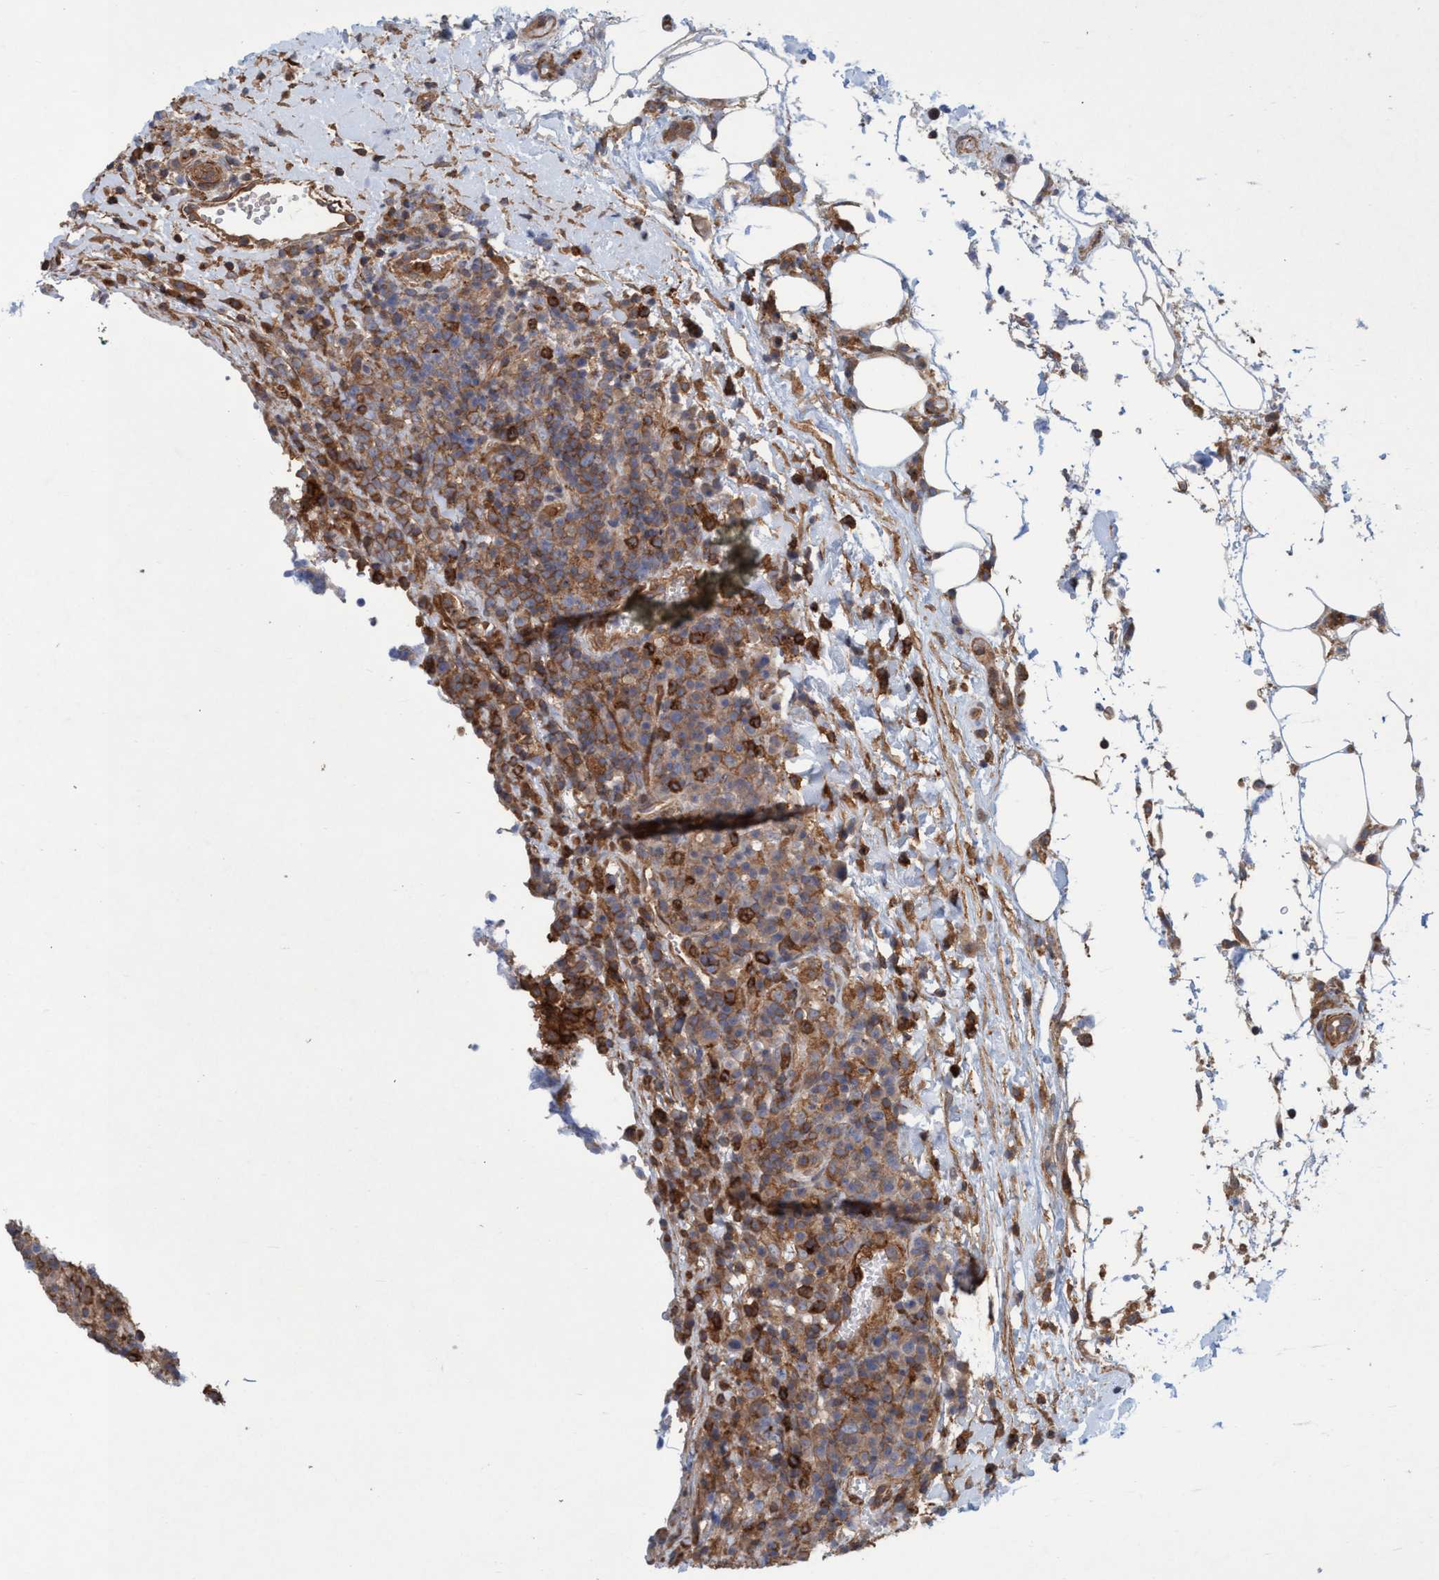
{"staining": {"intensity": "moderate", "quantity": ">75%", "location": "cytoplasmic/membranous"}, "tissue": "lymphoma", "cell_type": "Tumor cells", "image_type": "cancer", "snomed": [{"axis": "morphology", "description": "Malignant lymphoma, non-Hodgkin's type, High grade"}, {"axis": "topography", "description": "Lymph node"}], "caption": "Immunohistochemical staining of human malignant lymphoma, non-Hodgkin's type (high-grade) demonstrates medium levels of moderate cytoplasmic/membranous staining in about >75% of tumor cells.", "gene": "SPECC1", "patient": {"sex": "female", "age": 76}}